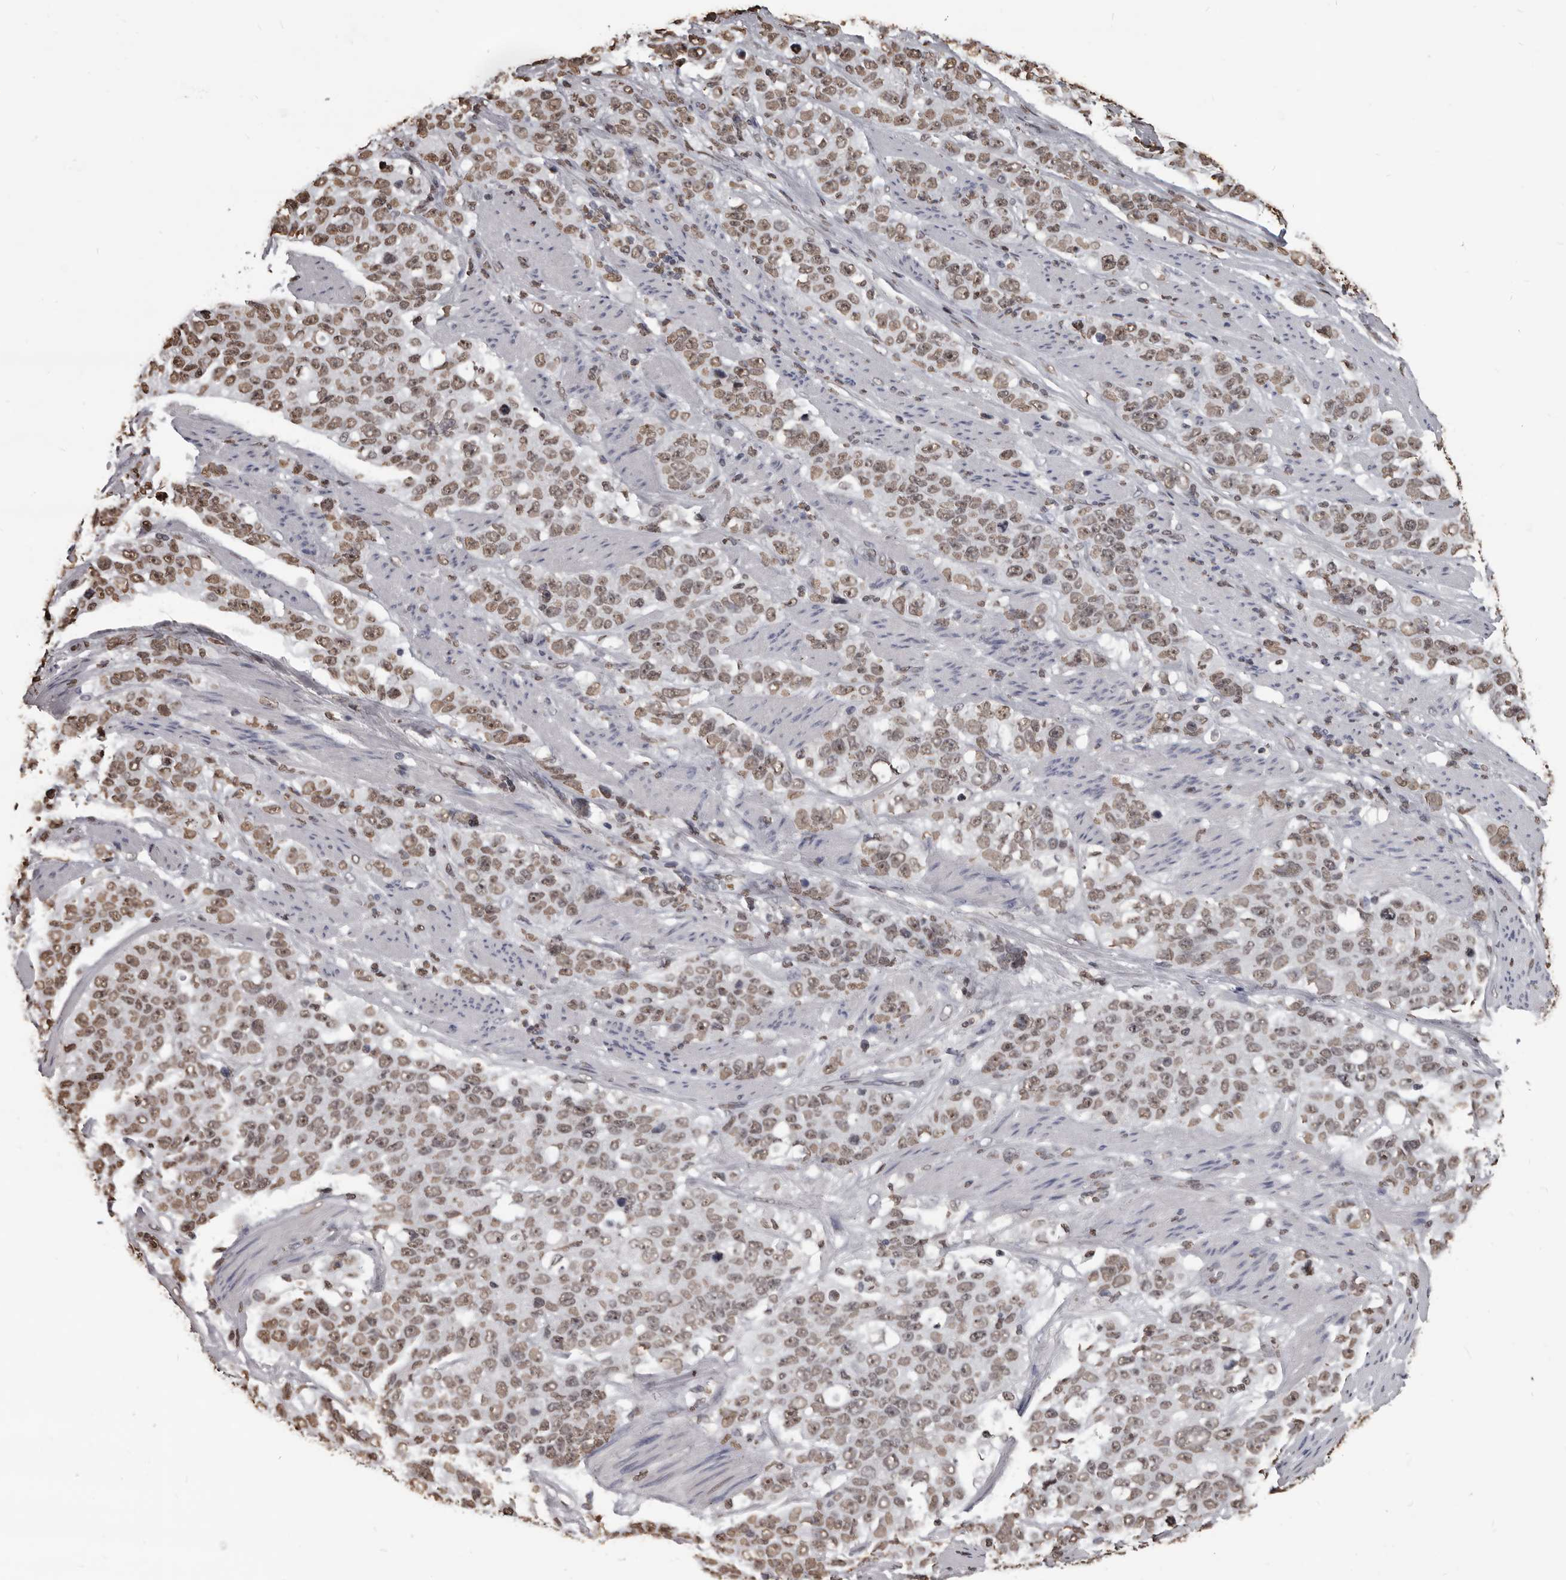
{"staining": {"intensity": "moderate", "quantity": ">75%", "location": "nuclear"}, "tissue": "stomach cancer", "cell_type": "Tumor cells", "image_type": "cancer", "snomed": [{"axis": "morphology", "description": "Adenocarcinoma, NOS"}, {"axis": "topography", "description": "Stomach"}], "caption": "Stomach cancer tissue shows moderate nuclear expression in approximately >75% of tumor cells (DAB (3,3'-diaminobenzidine) = brown stain, brightfield microscopy at high magnification).", "gene": "AHR", "patient": {"sex": "male", "age": 48}}